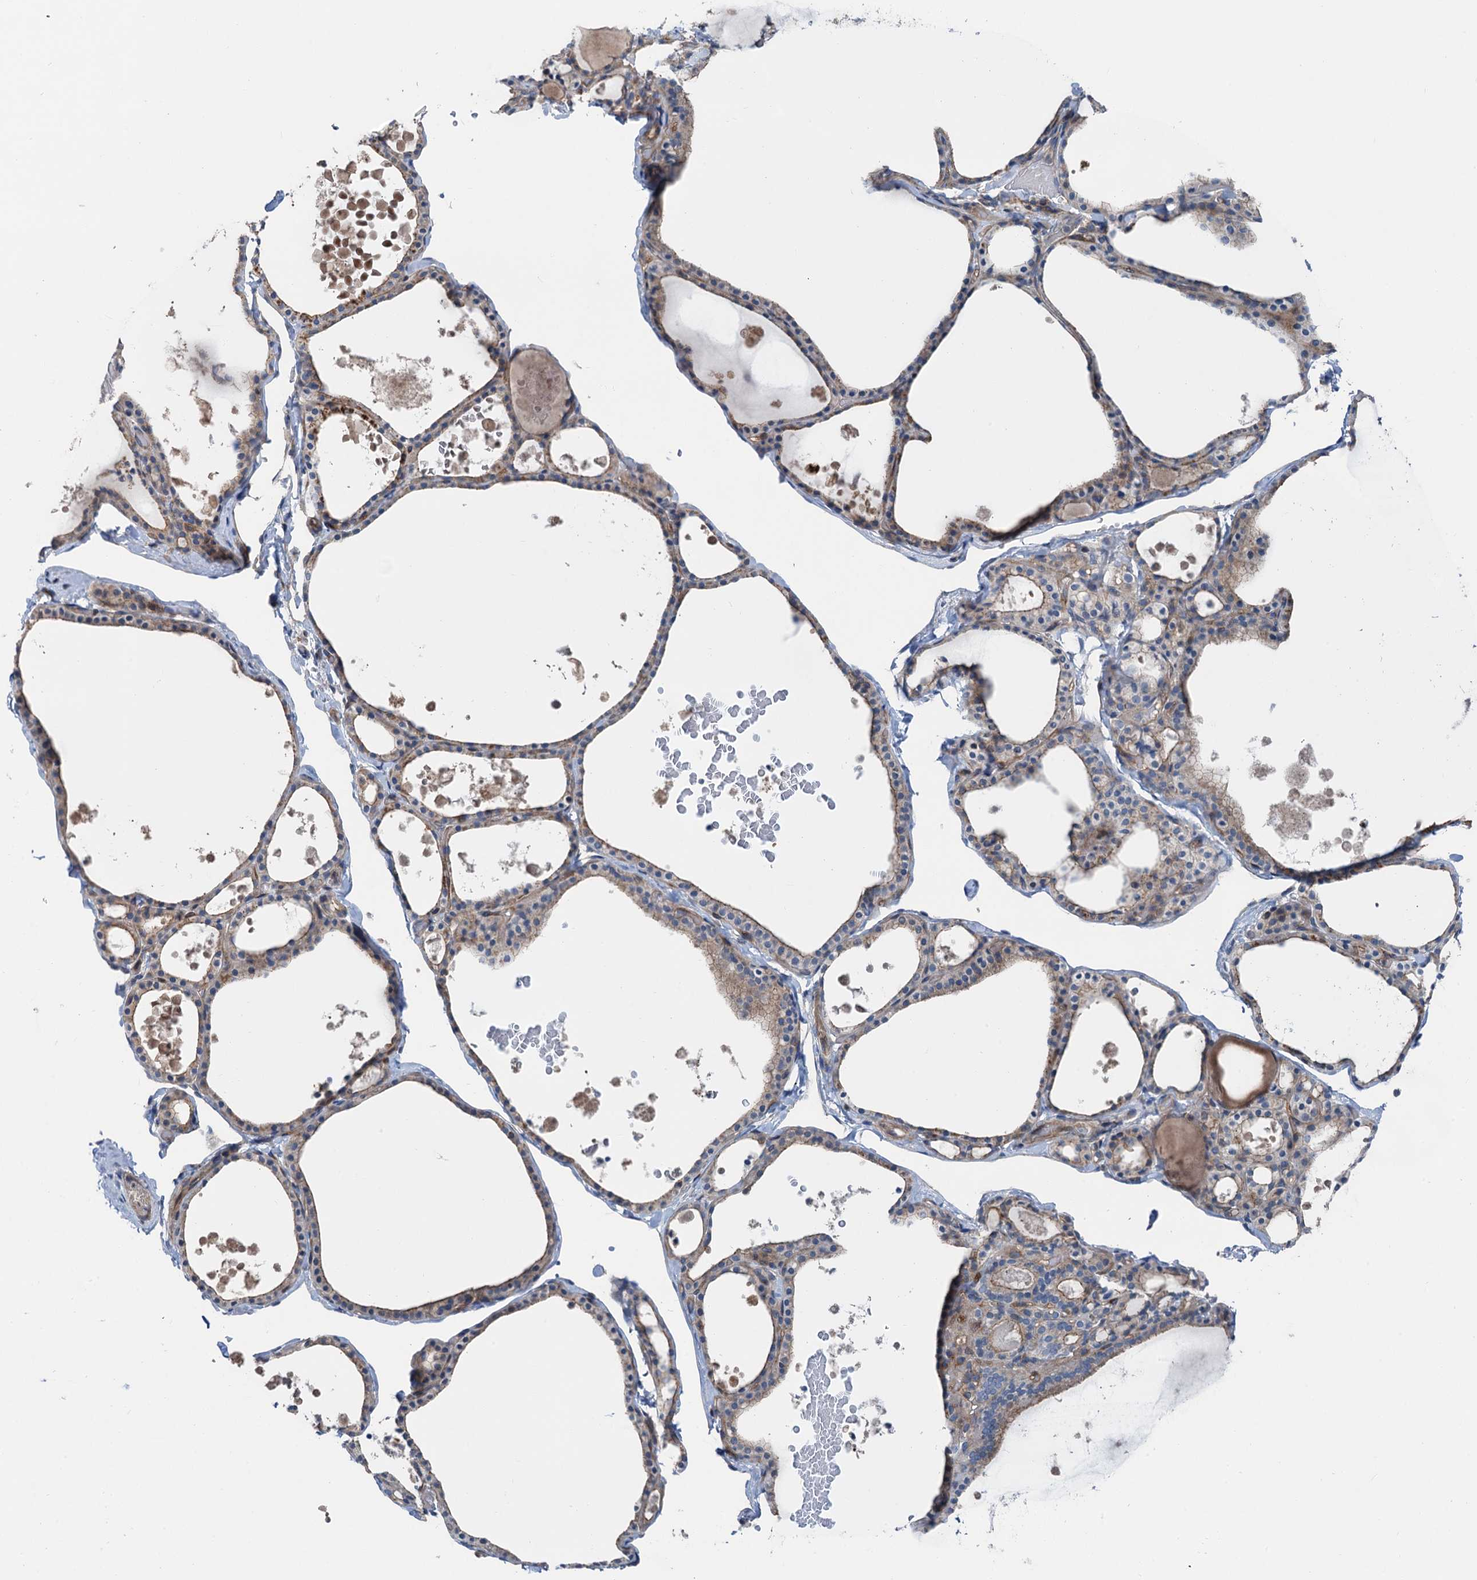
{"staining": {"intensity": "weak", "quantity": ">75%", "location": "cytoplasmic/membranous"}, "tissue": "thyroid gland", "cell_type": "Glandular cells", "image_type": "normal", "snomed": [{"axis": "morphology", "description": "Normal tissue, NOS"}, {"axis": "topography", "description": "Thyroid gland"}], "caption": "DAB (3,3'-diaminobenzidine) immunohistochemical staining of benign human thyroid gland displays weak cytoplasmic/membranous protein positivity in approximately >75% of glandular cells.", "gene": "ANKRD26", "patient": {"sex": "male", "age": 56}}